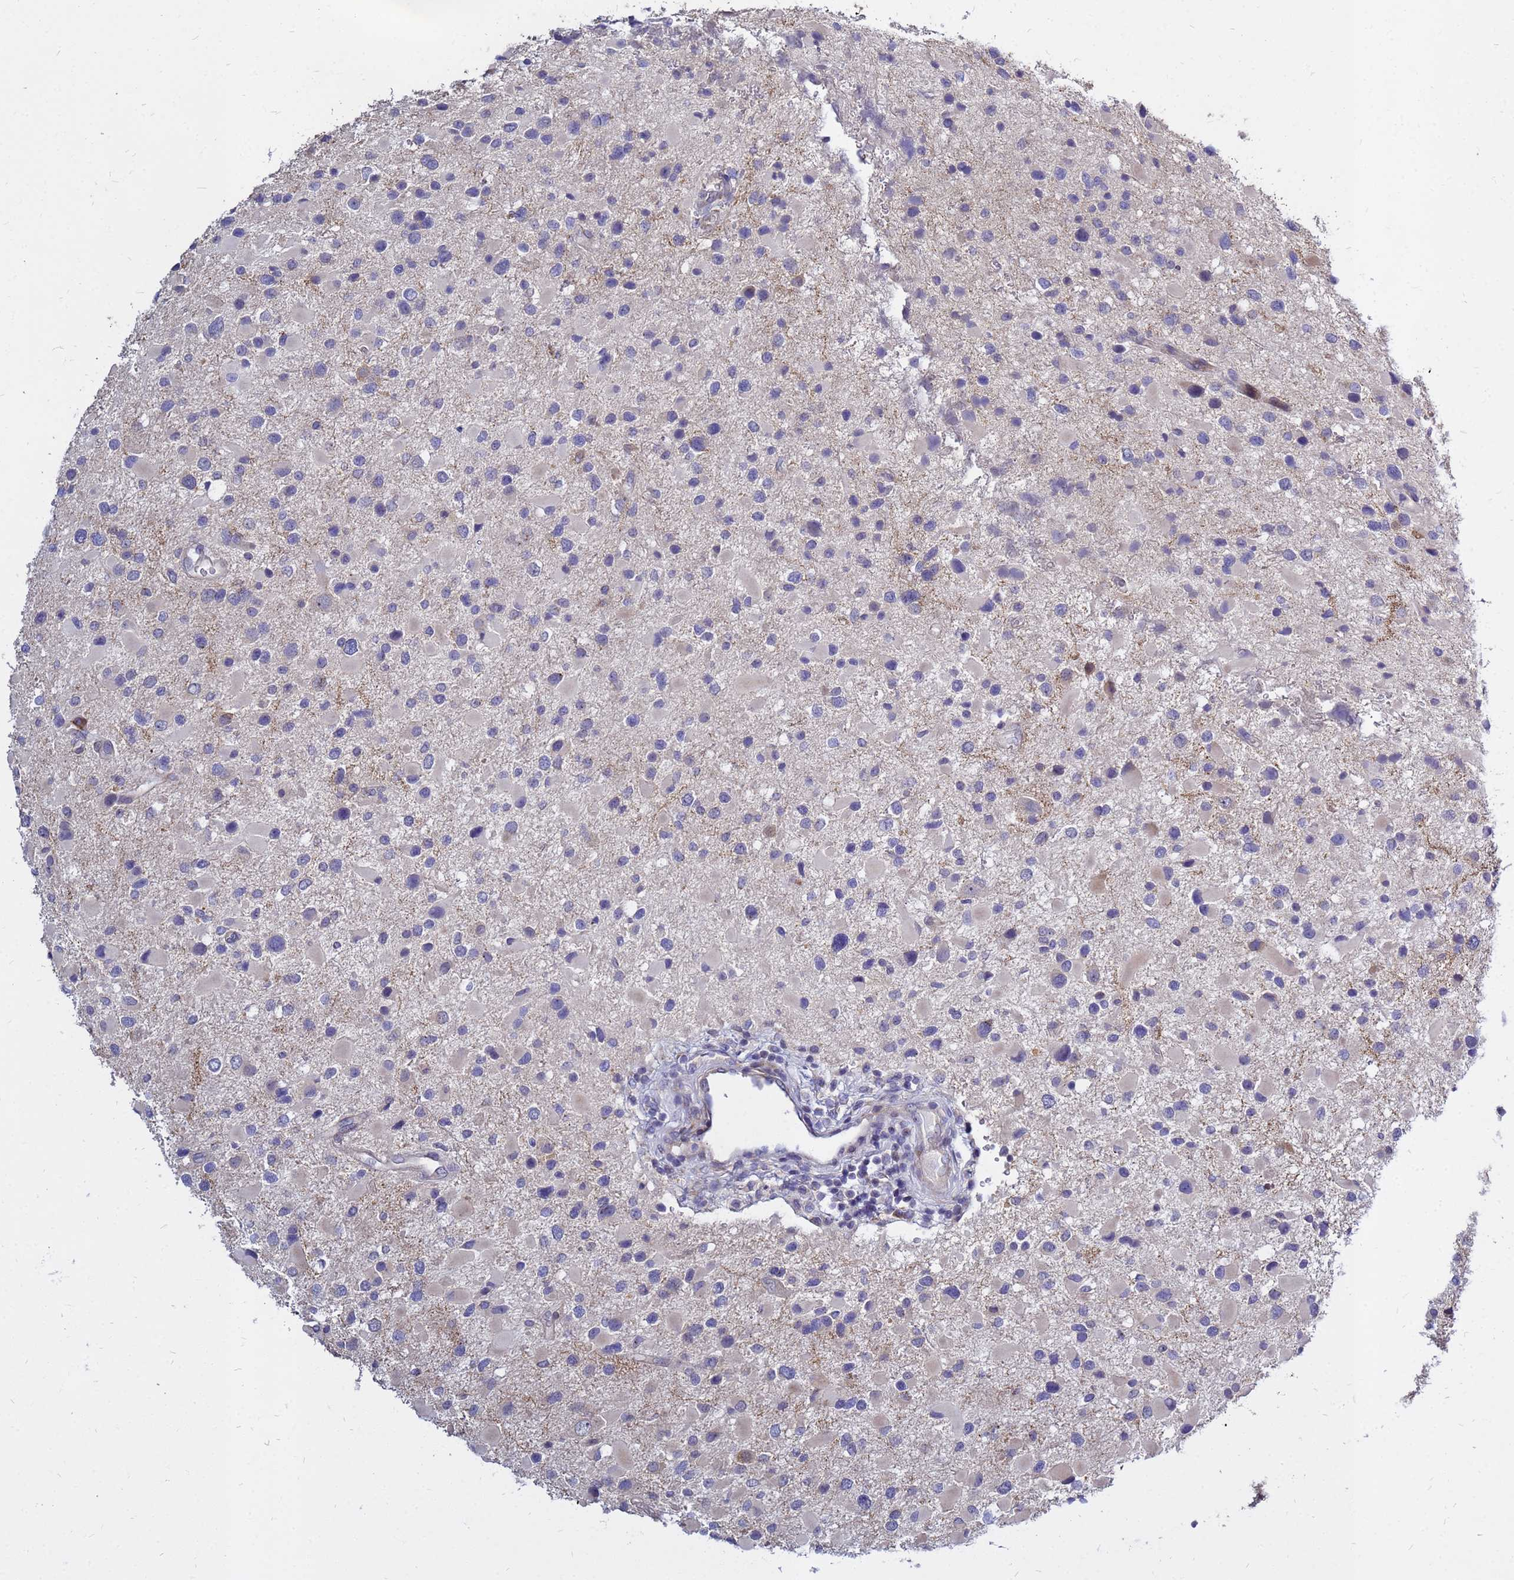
{"staining": {"intensity": "negative", "quantity": "none", "location": "none"}, "tissue": "glioma", "cell_type": "Tumor cells", "image_type": "cancer", "snomed": [{"axis": "morphology", "description": "Glioma, malignant, Low grade"}, {"axis": "topography", "description": "Brain"}], "caption": "Tumor cells are negative for protein expression in human malignant low-grade glioma.", "gene": "MOB2", "patient": {"sex": "female", "age": 32}}